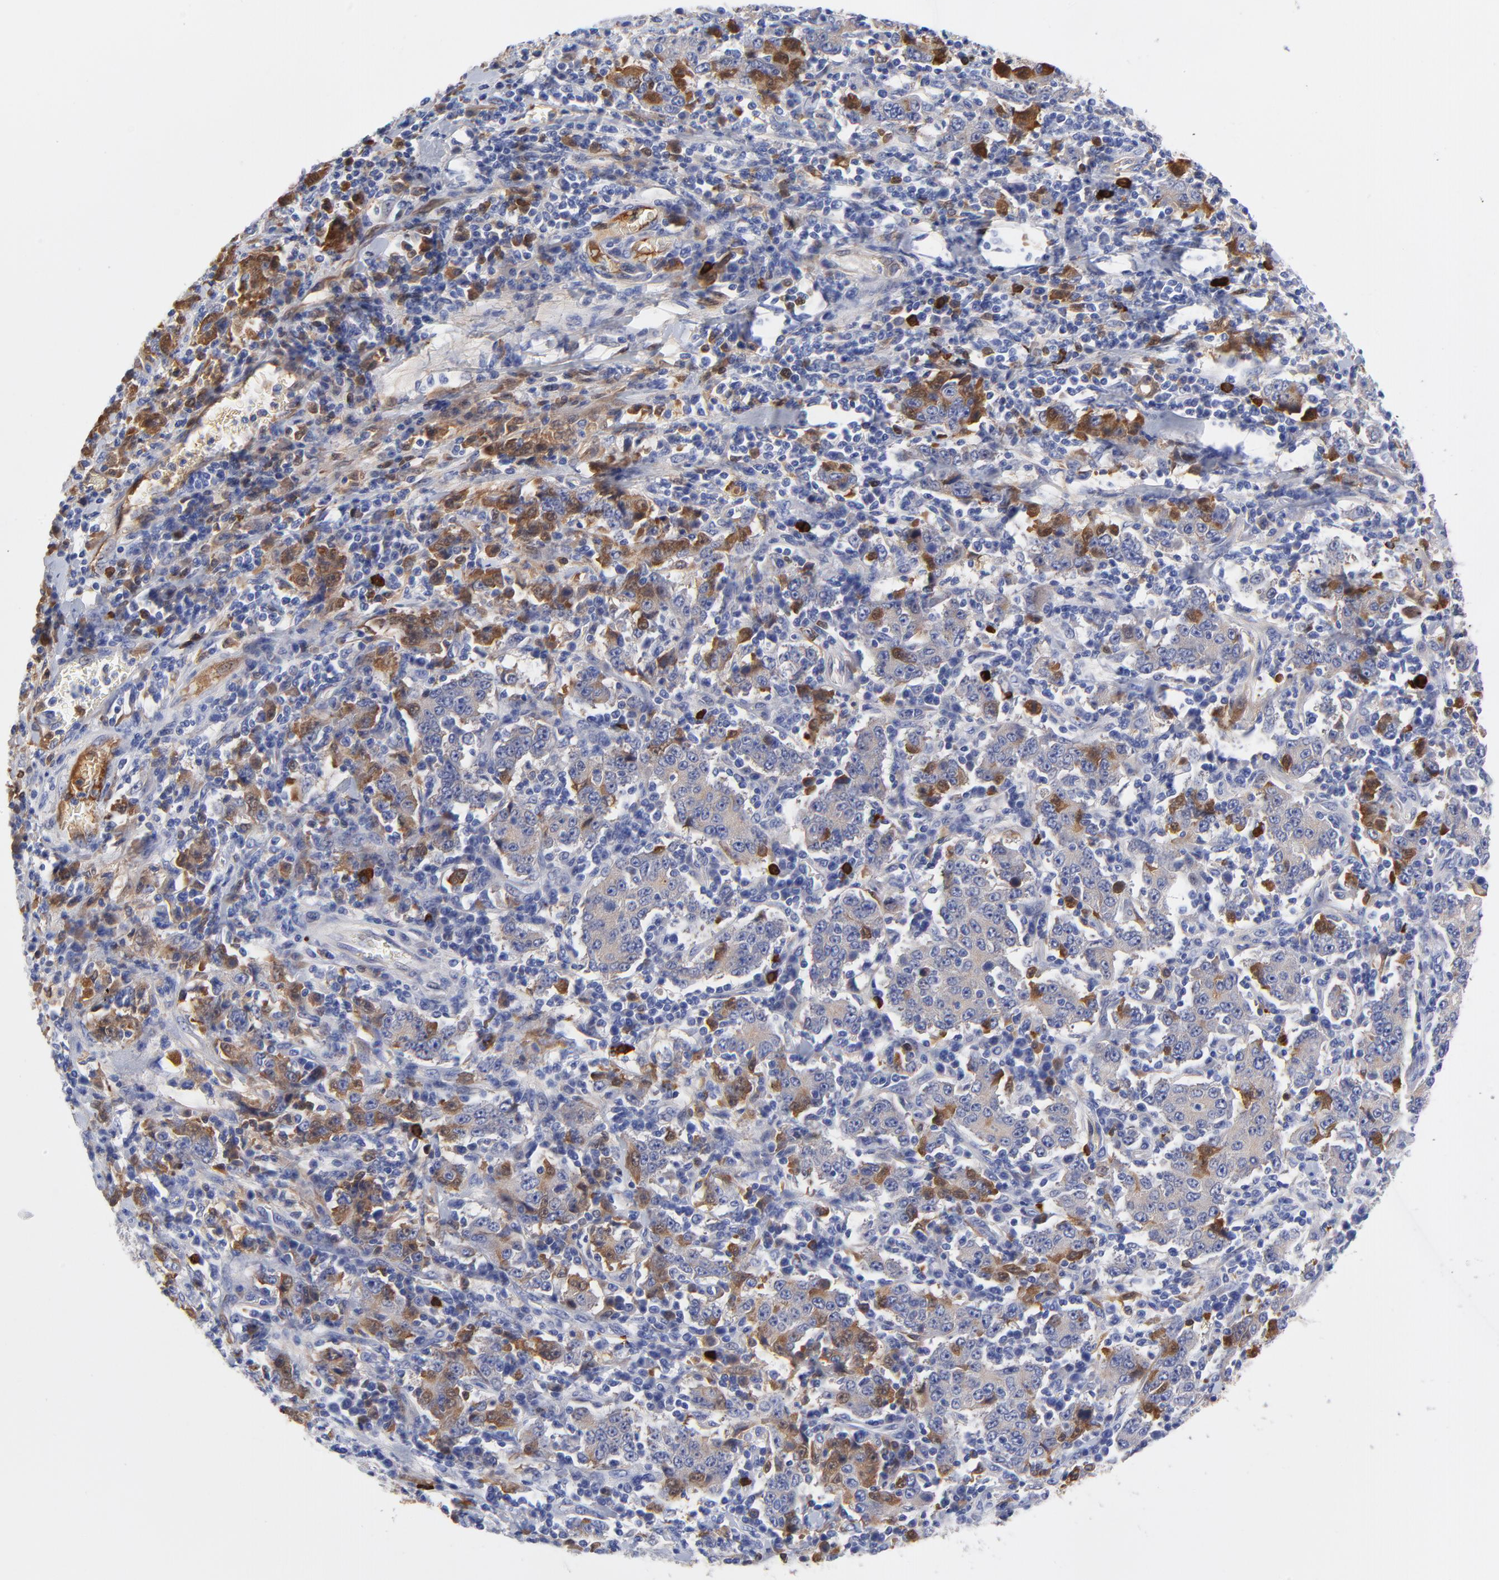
{"staining": {"intensity": "moderate", "quantity": "25%-75%", "location": "cytoplasmic/membranous"}, "tissue": "stomach cancer", "cell_type": "Tumor cells", "image_type": "cancer", "snomed": [{"axis": "morphology", "description": "Normal tissue, NOS"}, {"axis": "morphology", "description": "Adenocarcinoma, NOS"}, {"axis": "topography", "description": "Stomach, upper"}, {"axis": "topography", "description": "Stomach"}], "caption": "This is an image of immunohistochemistry (IHC) staining of stomach cancer, which shows moderate positivity in the cytoplasmic/membranous of tumor cells.", "gene": "IGLV3-10", "patient": {"sex": "male", "age": 59}}